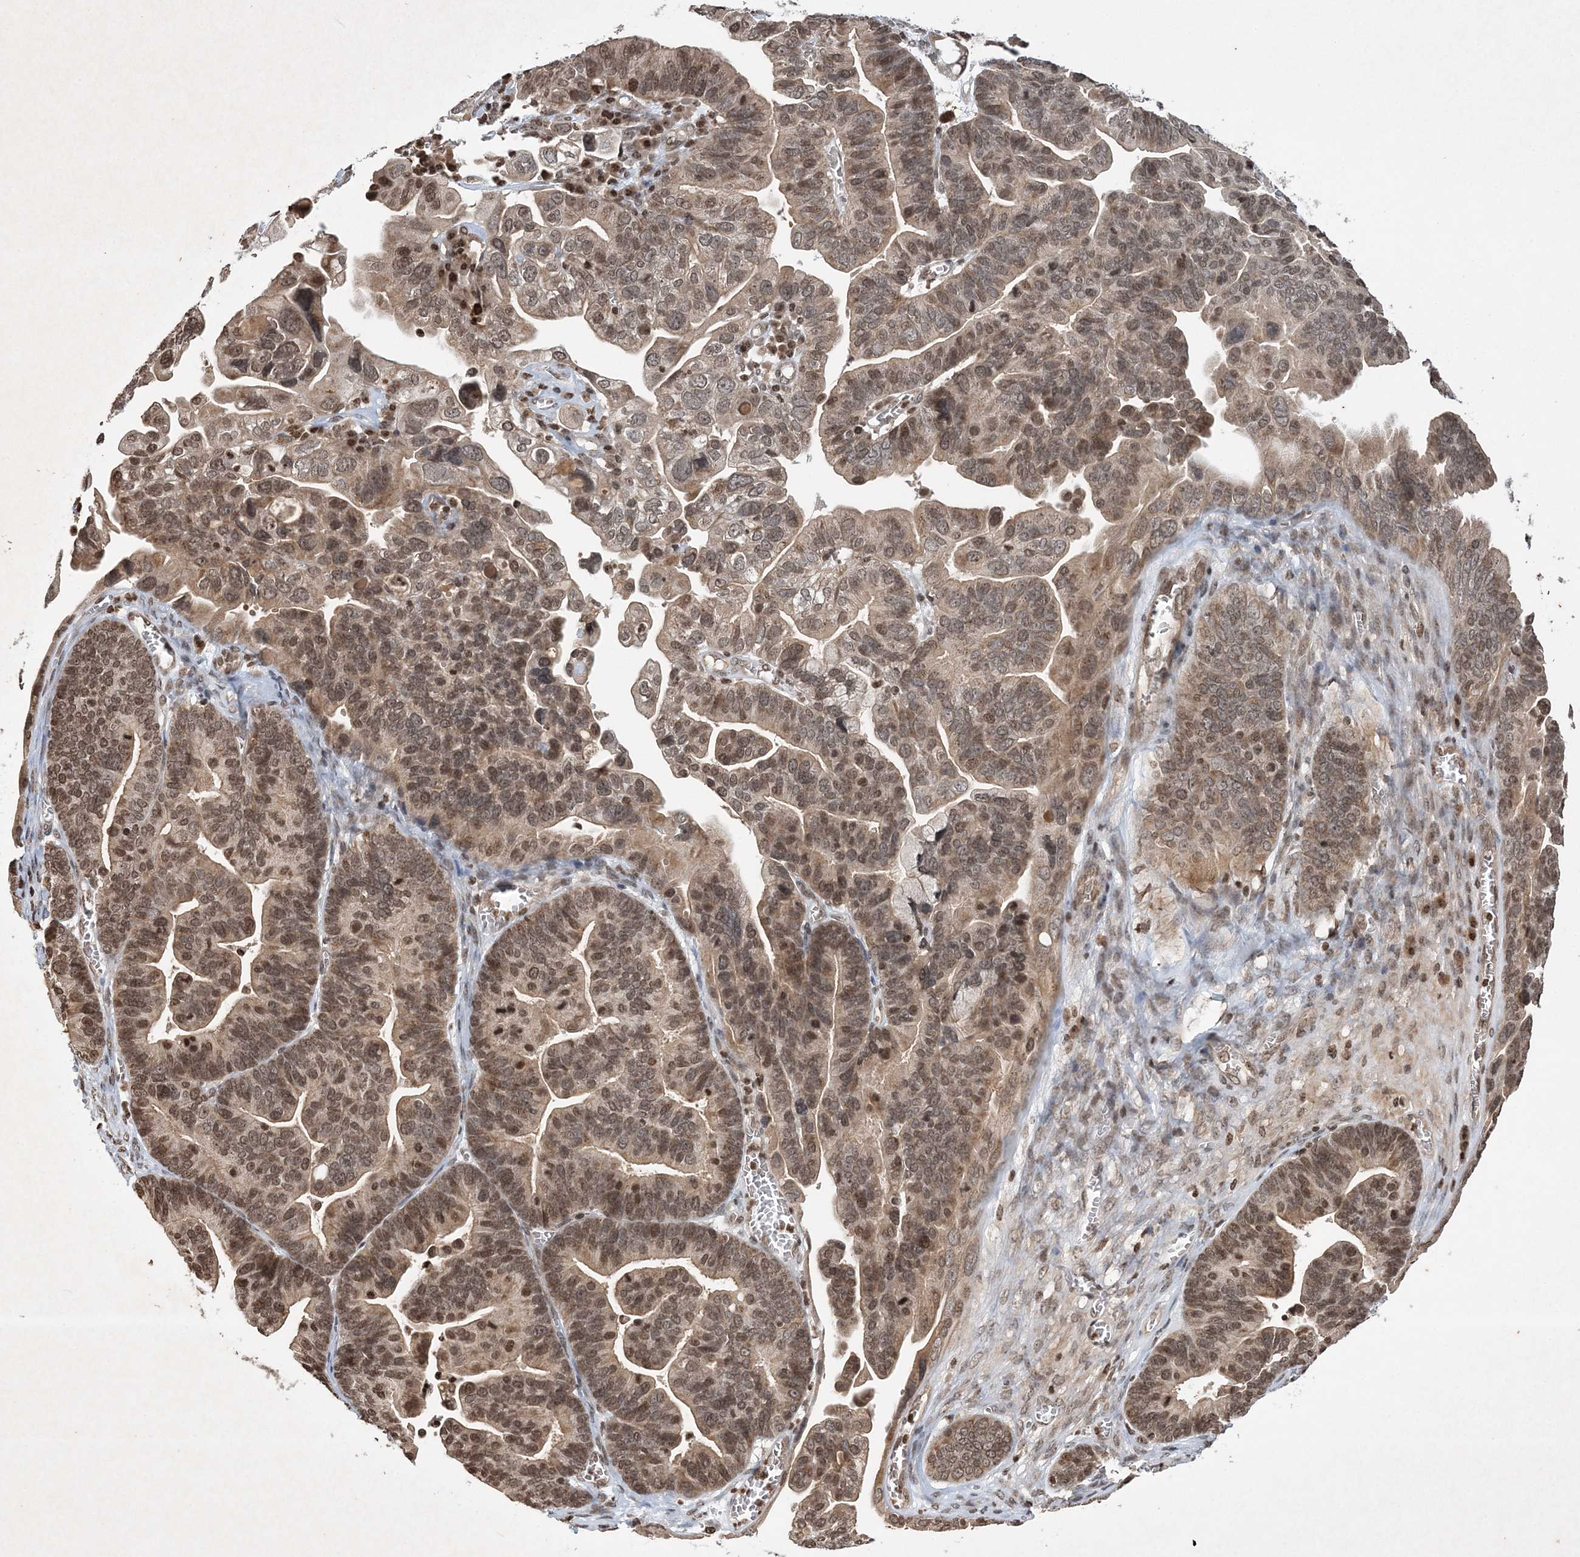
{"staining": {"intensity": "moderate", "quantity": ">75%", "location": "cytoplasmic/membranous,nuclear"}, "tissue": "ovarian cancer", "cell_type": "Tumor cells", "image_type": "cancer", "snomed": [{"axis": "morphology", "description": "Cystadenocarcinoma, serous, NOS"}, {"axis": "topography", "description": "Ovary"}], "caption": "Brown immunohistochemical staining in human ovarian cancer reveals moderate cytoplasmic/membranous and nuclear staining in approximately >75% of tumor cells.", "gene": "NEDD9", "patient": {"sex": "female", "age": 56}}